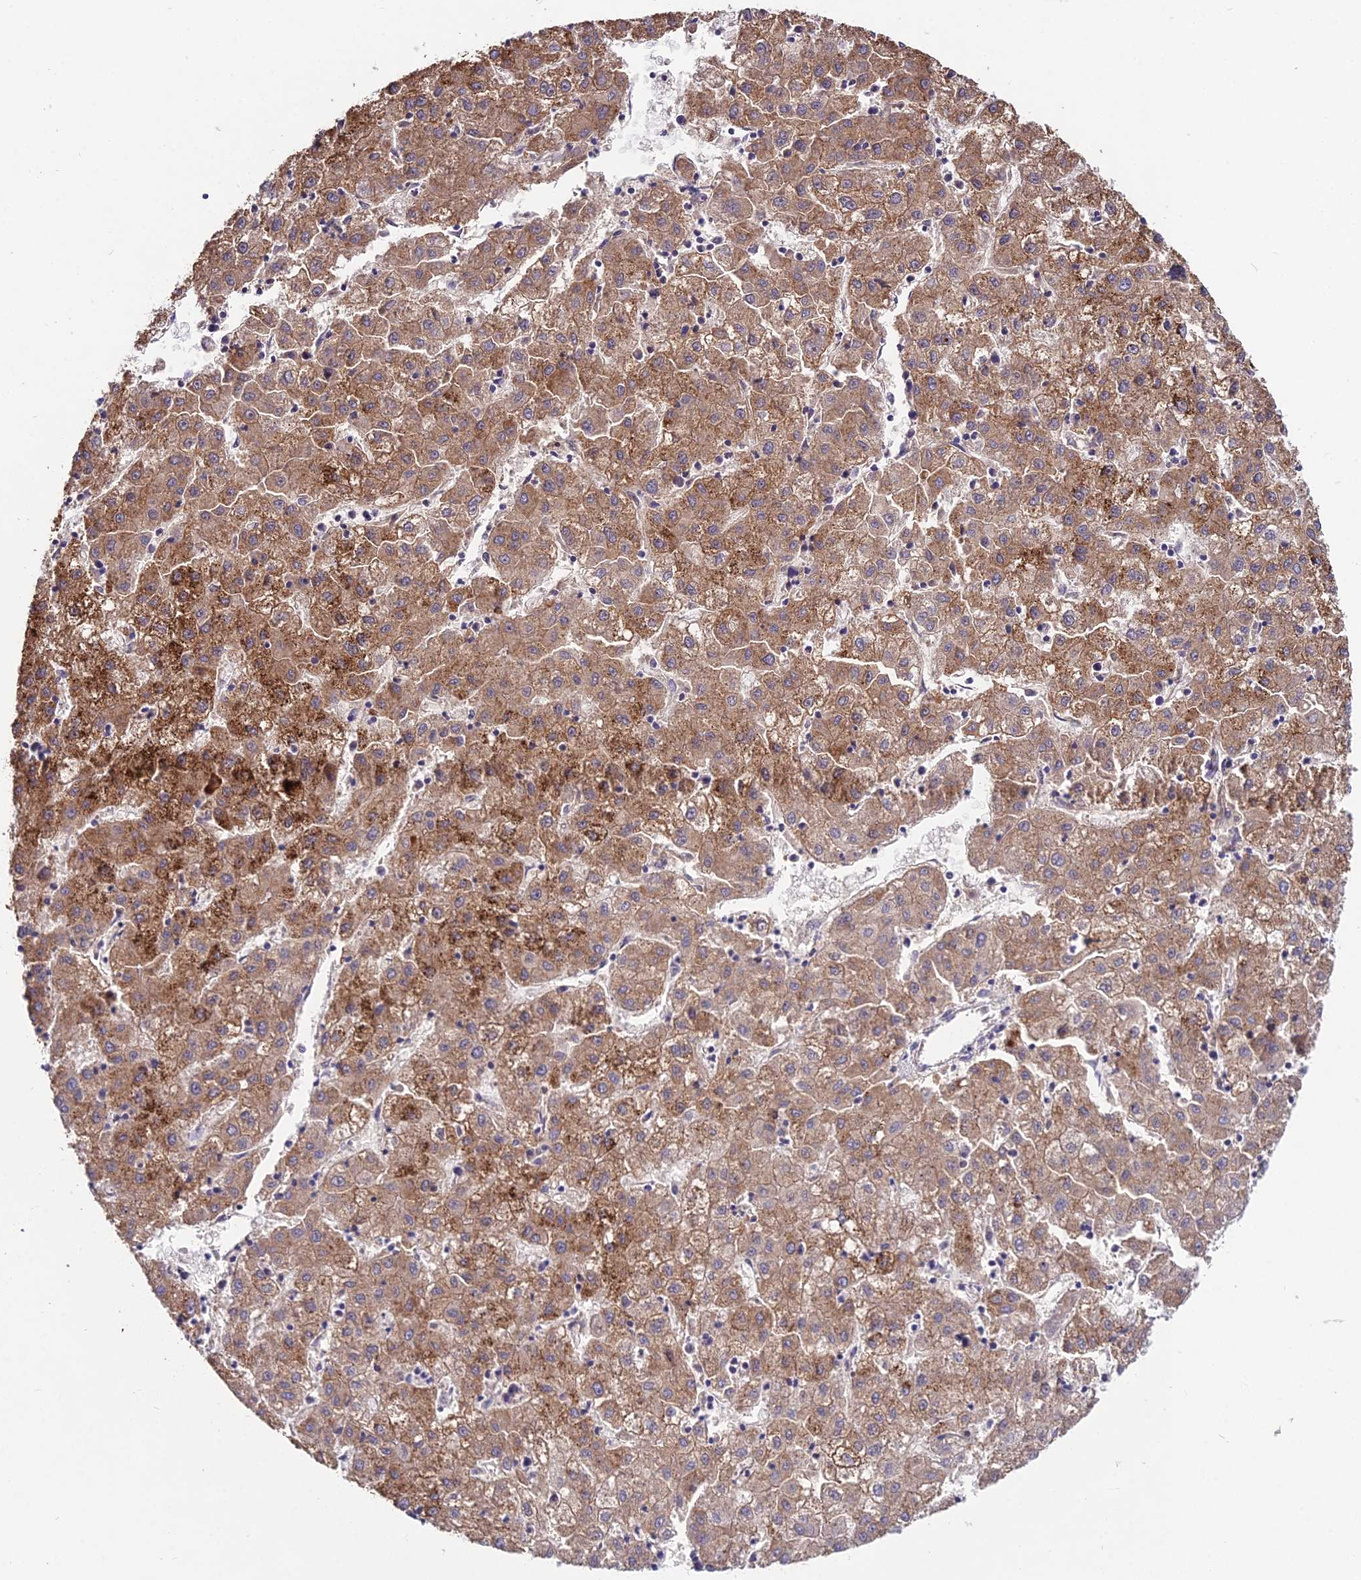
{"staining": {"intensity": "moderate", "quantity": ">75%", "location": "cytoplasmic/membranous"}, "tissue": "liver cancer", "cell_type": "Tumor cells", "image_type": "cancer", "snomed": [{"axis": "morphology", "description": "Carcinoma, Hepatocellular, NOS"}, {"axis": "topography", "description": "Liver"}], "caption": "Liver cancer stained for a protein displays moderate cytoplasmic/membranous positivity in tumor cells.", "gene": "WDR43", "patient": {"sex": "male", "age": 72}}